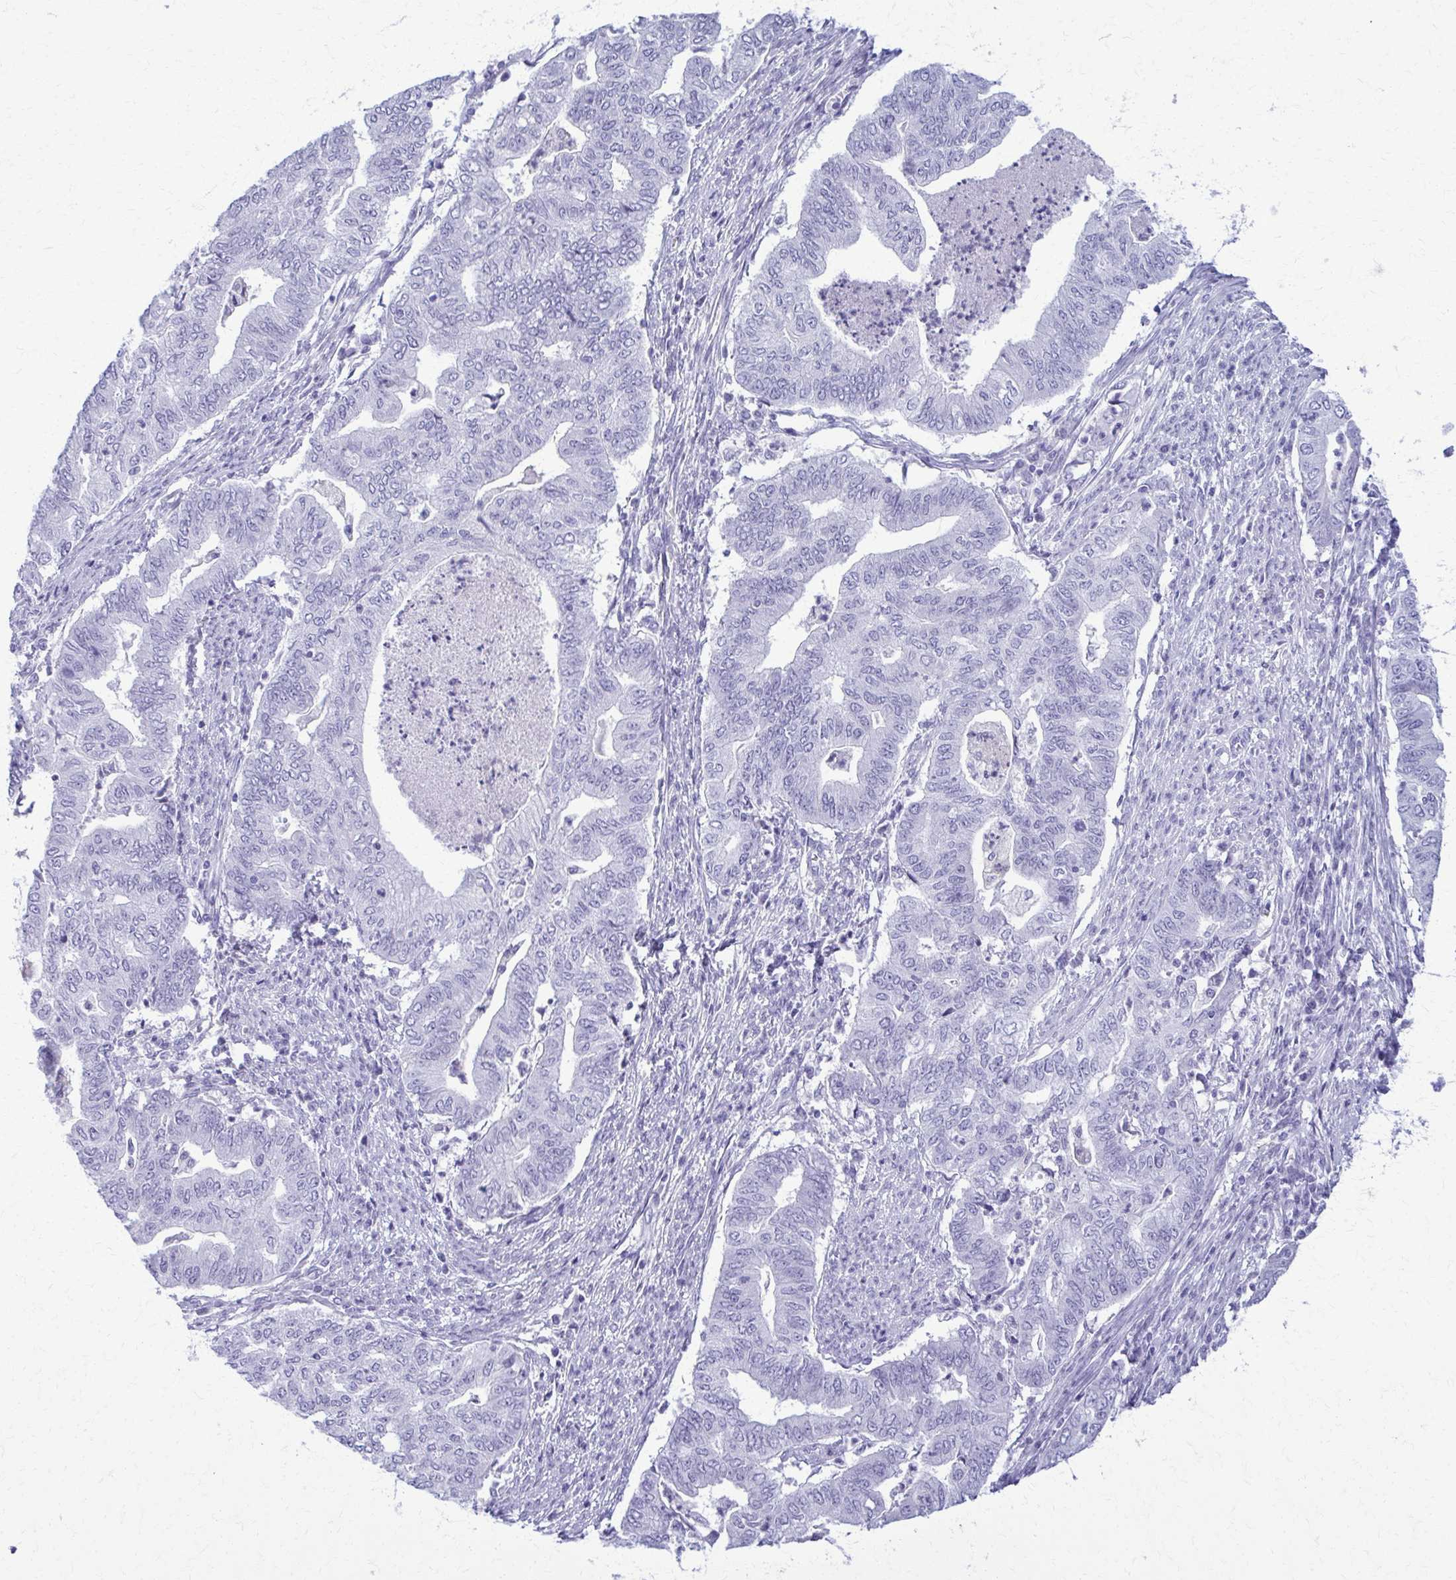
{"staining": {"intensity": "negative", "quantity": "none", "location": "none"}, "tissue": "endometrial cancer", "cell_type": "Tumor cells", "image_type": "cancer", "snomed": [{"axis": "morphology", "description": "Adenocarcinoma, NOS"}, {"axis": "topography", "description": "Endometrium"}], "caption": "Image shows no protein positivity in tumor cells of adenocarcinoma (endometrial) tissue.", "gene": "ACSM2B", "patient": {"sex": "female", "age": 79}}